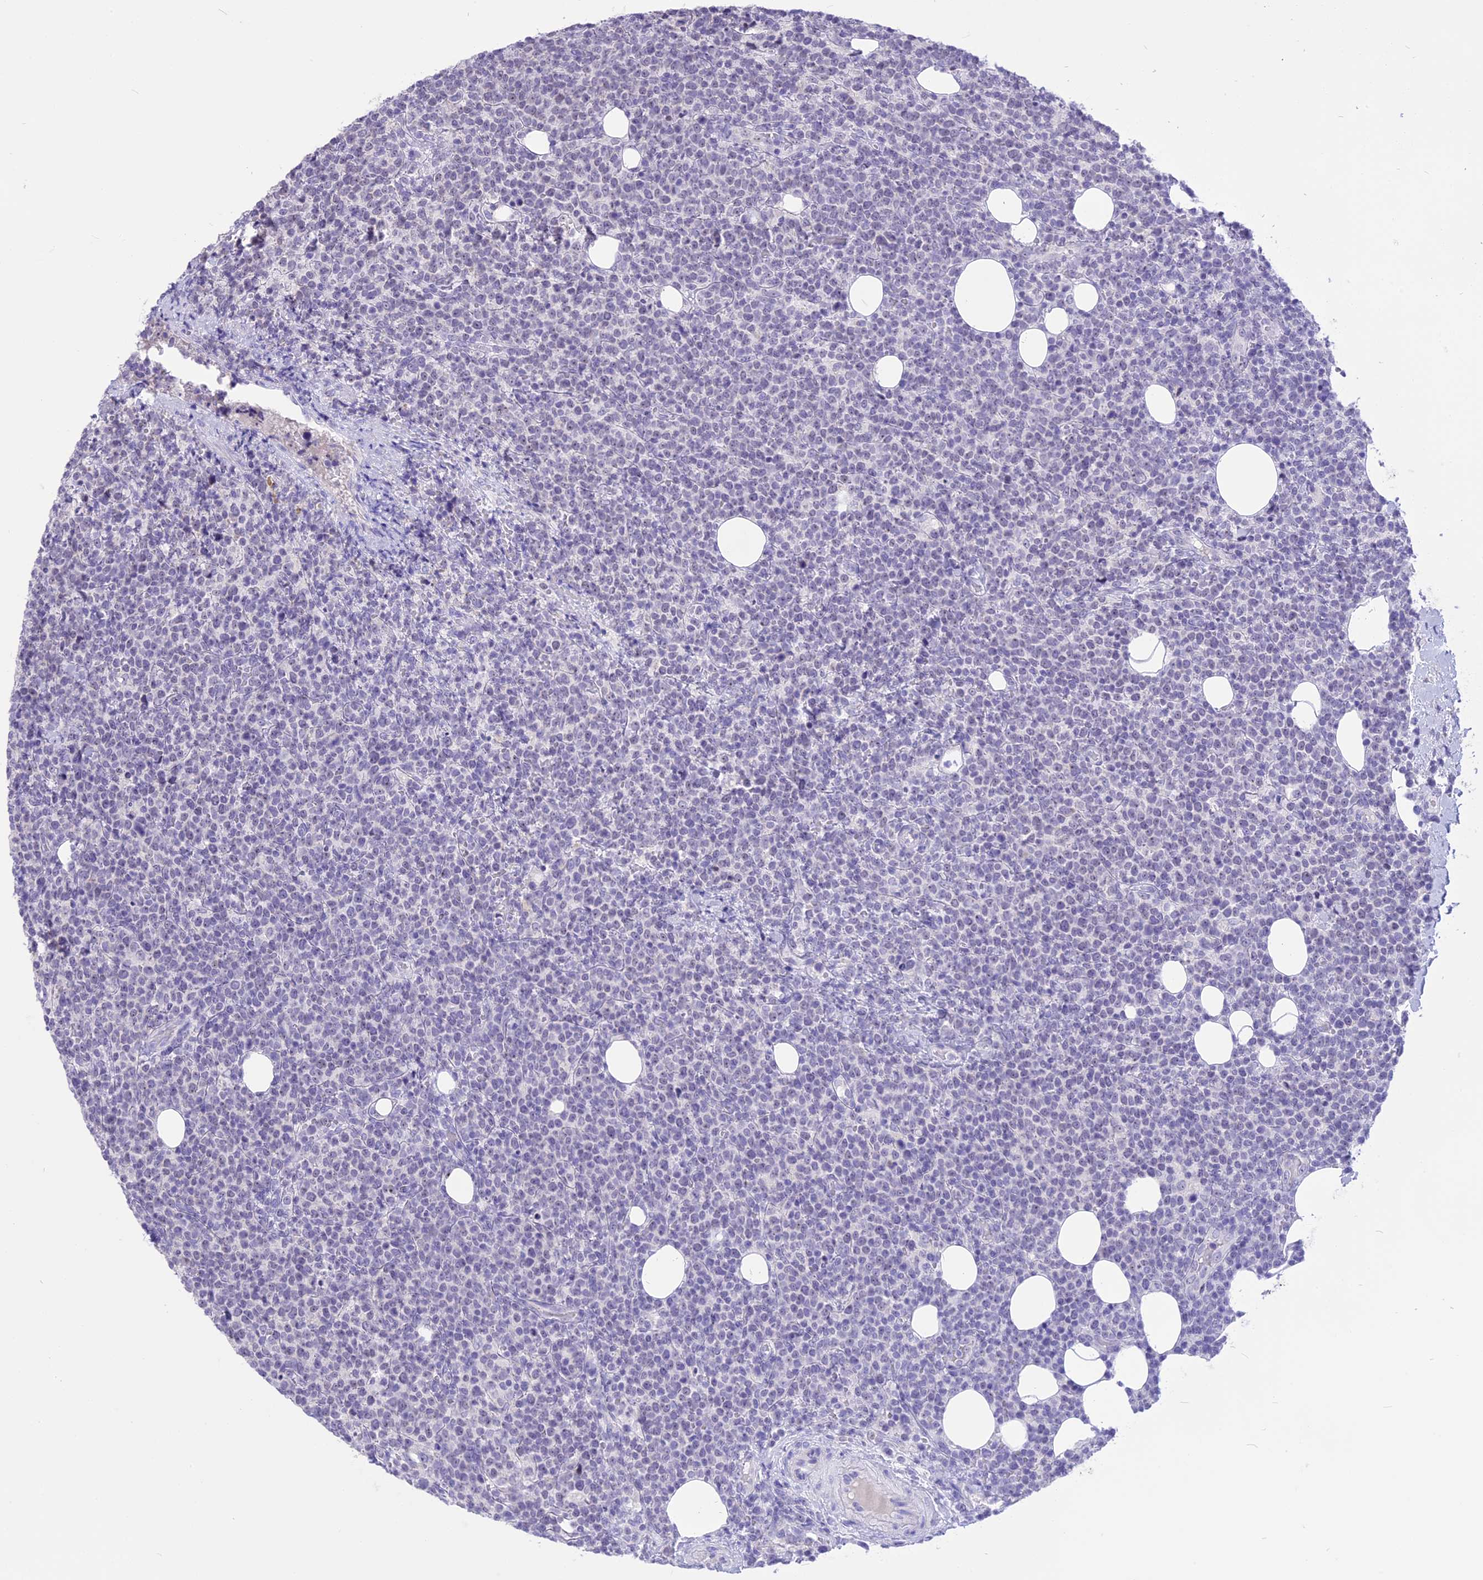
{"staining": {"intensity": "negative", "quantity": "none", "location": "none"}, "tissue": "lymphoma", "cell_type": "Tumor cells", "image_type": "cancer", "snomed": [{"axis": "morphology", "description": "Malignant lymphoma, non-Hodgkin's type, High grade"}, {"axis": "topography", "description": "Lymph node"}], "caption": "DAB (3,3'-diaminobenzidine) immunohistochemical staining of lymphoma exhibits no significant expression in tumor cells.", "gene": "CMSS1", "patient": {"sex": "male", "age": 61}}